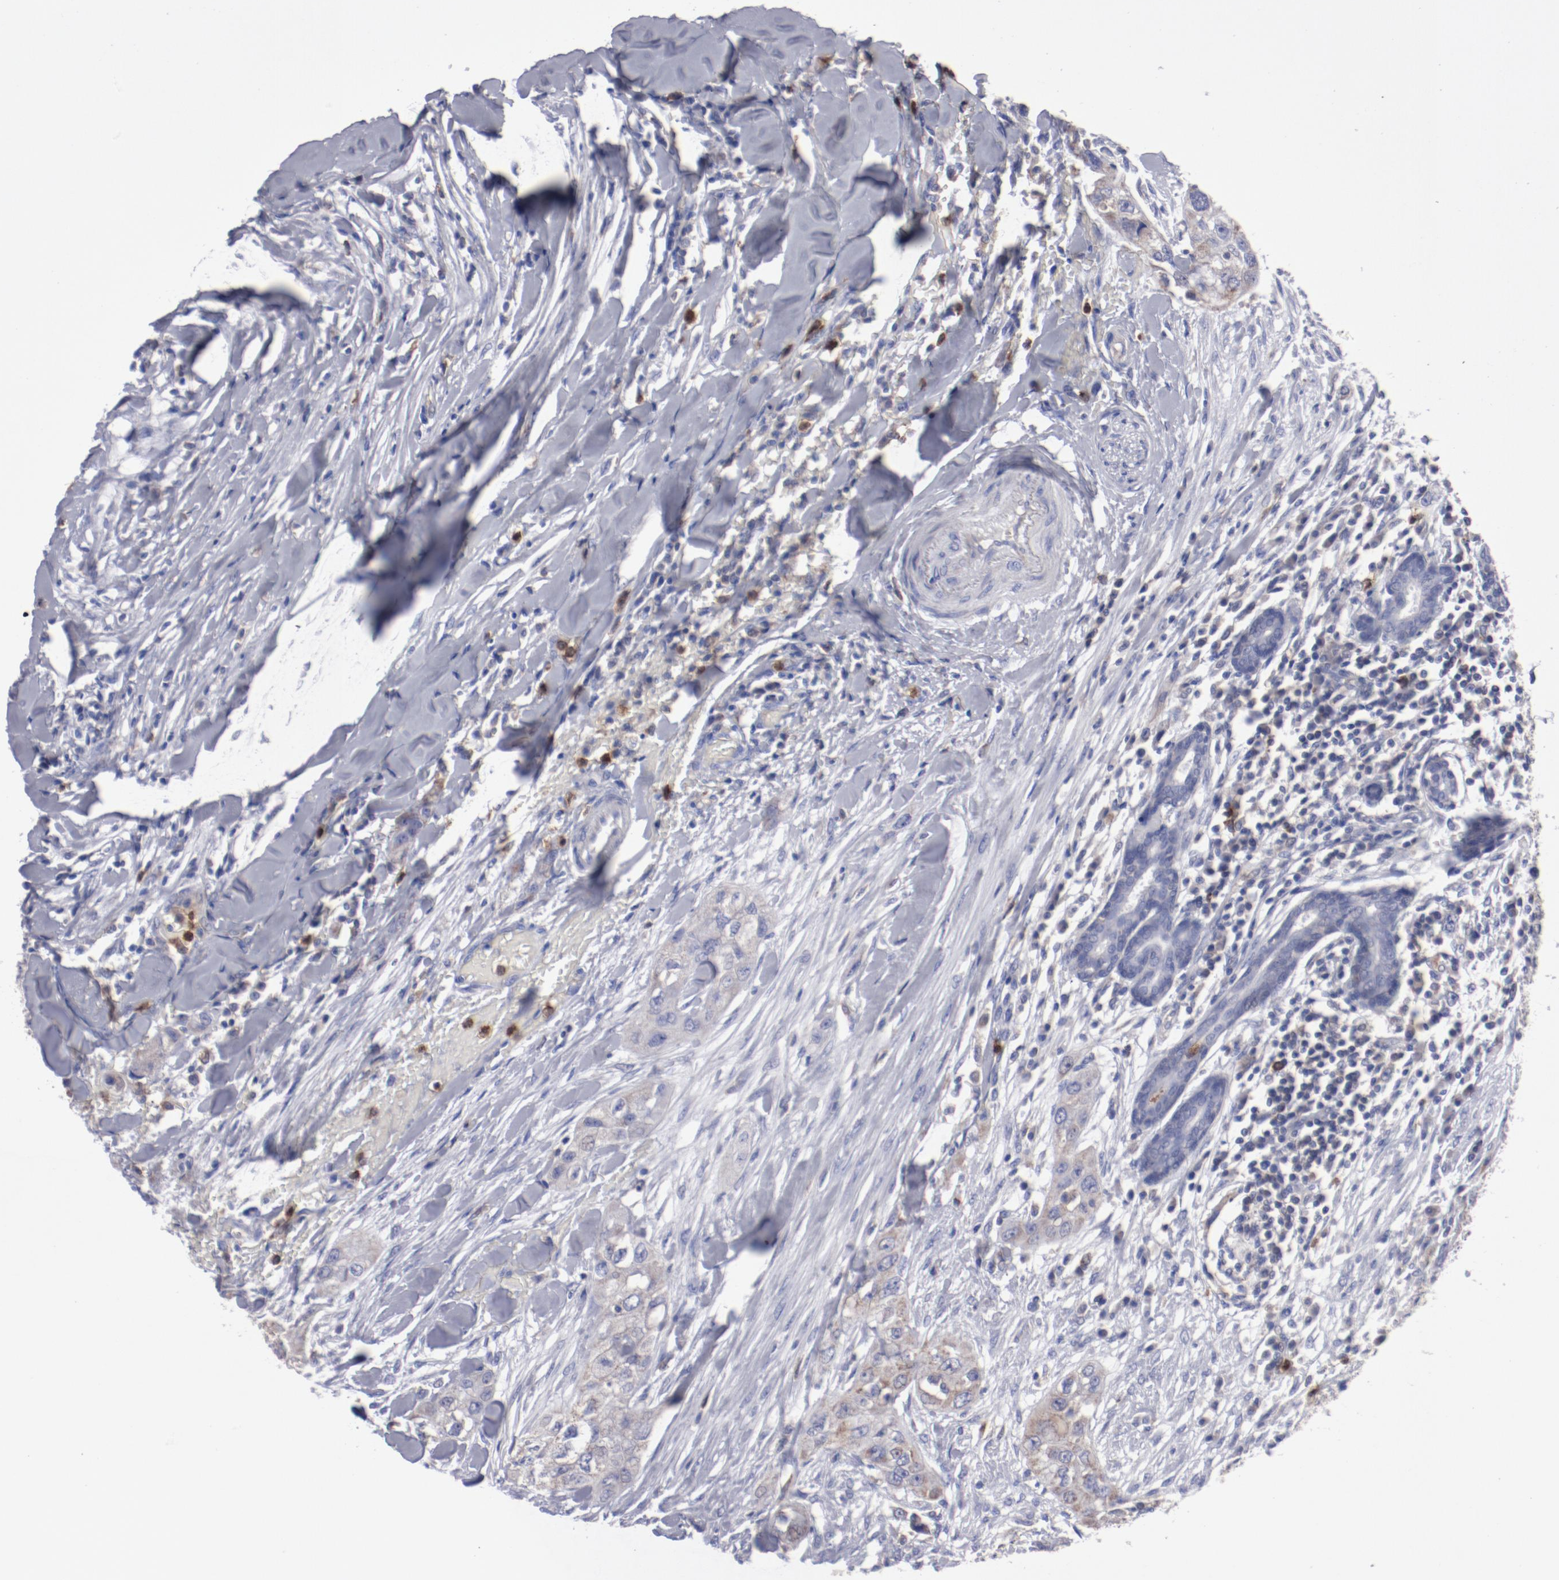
{"staining": {"intensity": "weak", "quantity": ">75%", "location": "cytoplasmic/membranous"}, "tissue": "head and neck cancer", "cell_type": "Tumor cells", "image_type": "cancer", "snomed": [{"axis": "morphology", "description": "Neoplasm, malignant, NOS"}, {"axis": "topography", "description": "Salivary gland"}, {"axis": "topography", "description": "Head-Neck"}], "caption": "Protein analysis of neoplasm (malignant) (head and neck) tissue exhibits weak cytoplasmic/membranous staining in approximately >75% of tumor cells. (Stains: DAB in brown, nuclei in blue, Microscopy: brightfield microscopy at high magnification).", "gene": "FGR", "patient": {"sex": "male", "age": 43}}